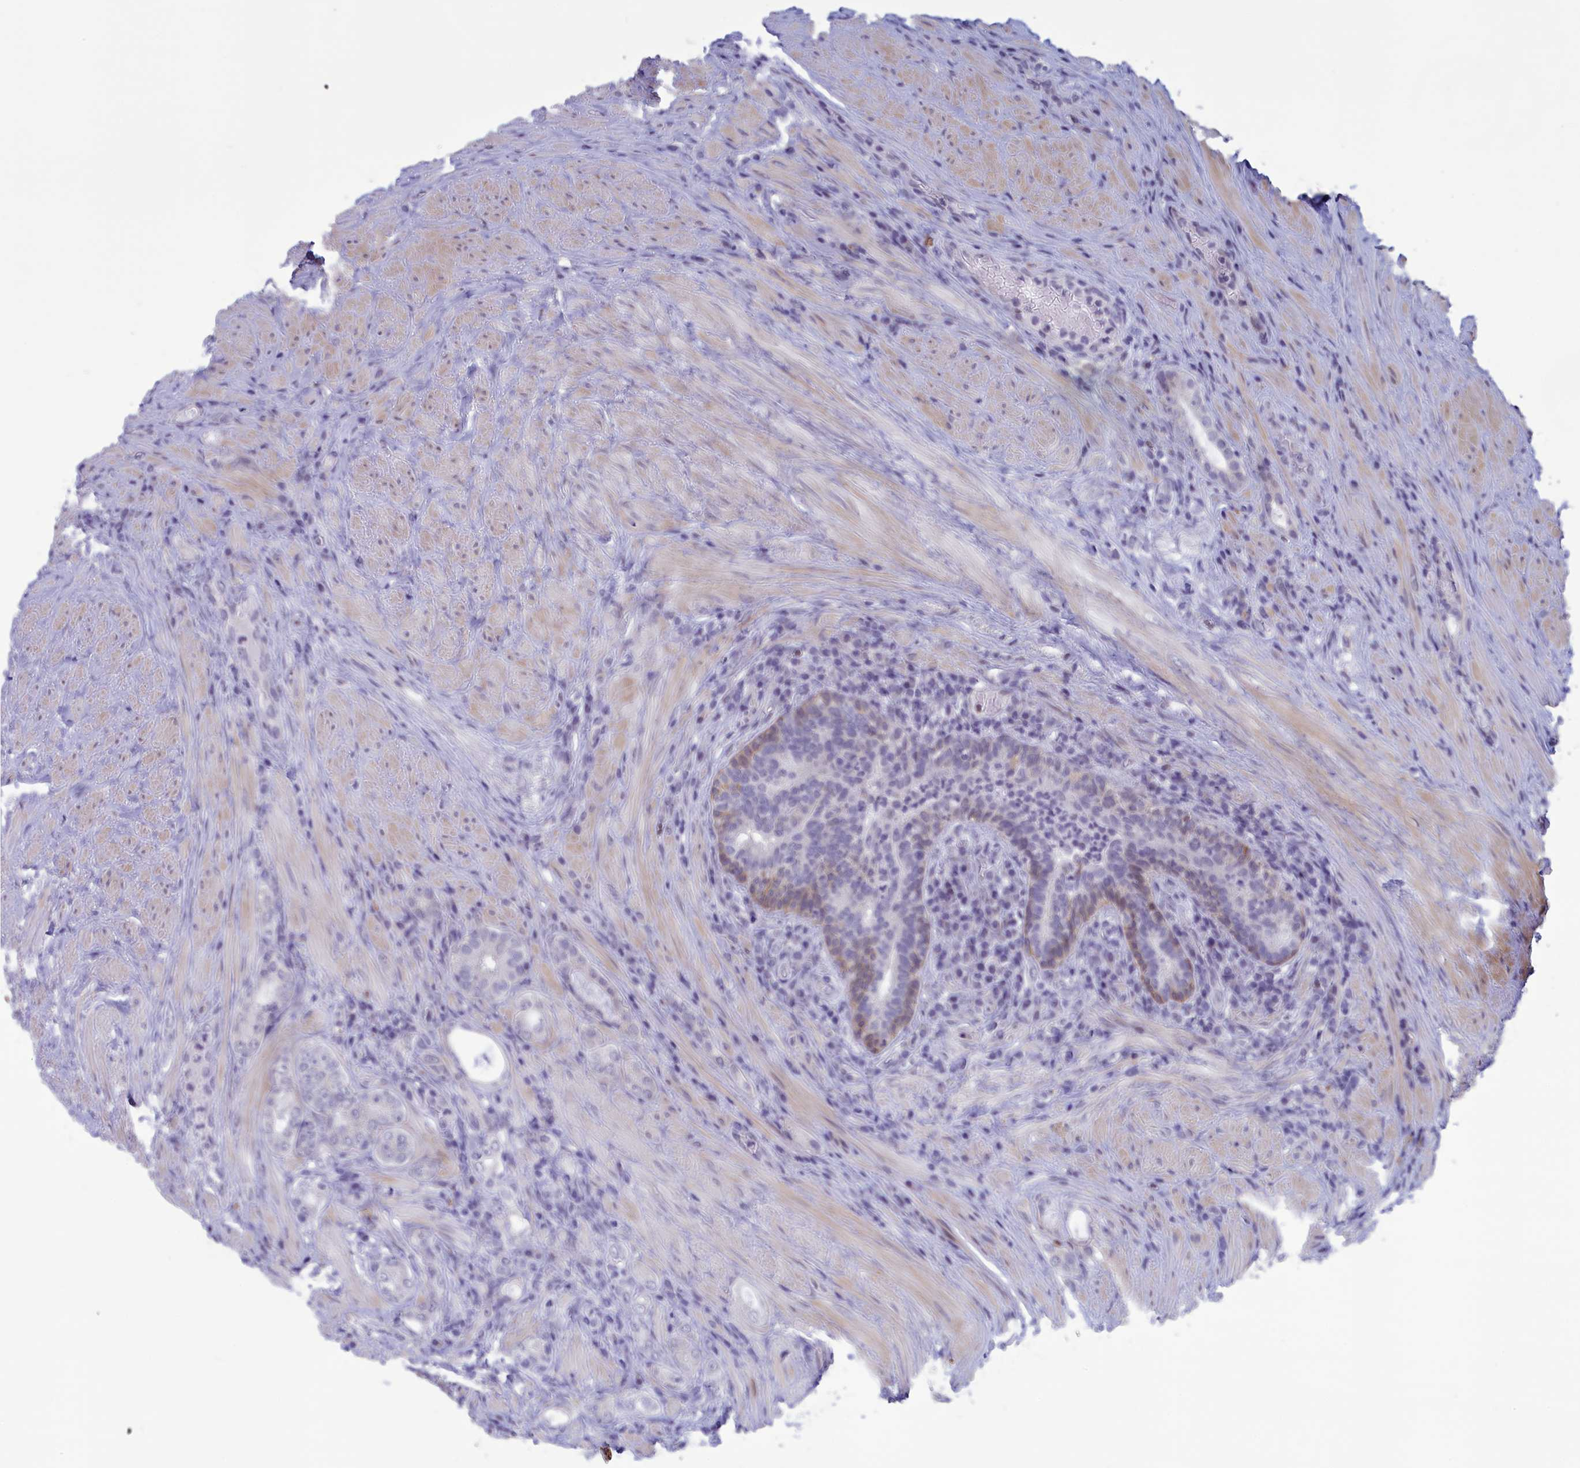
{"staining": {"intensity": "weak", "quantity": "<25%", "location": "cytoplasmic/membranous"}, "tissue": "prostate cancer", "cell_type": "Tumor cells", "image_type": "cancer", "snomed": [{"axis": "morphology", "description": "Adenocarcinoma, Low grade"}, {"axis": "topography", "description": "Prostate"}], "caption": "The immunohistochemistry (IHC) photomicrograph has no significant expression in tumor cells of prostate cancer (adenocarcinoma (low-grade)) tissue.", "gene": "ELOA2", "patient": {"sex": "male", "age": 68}}